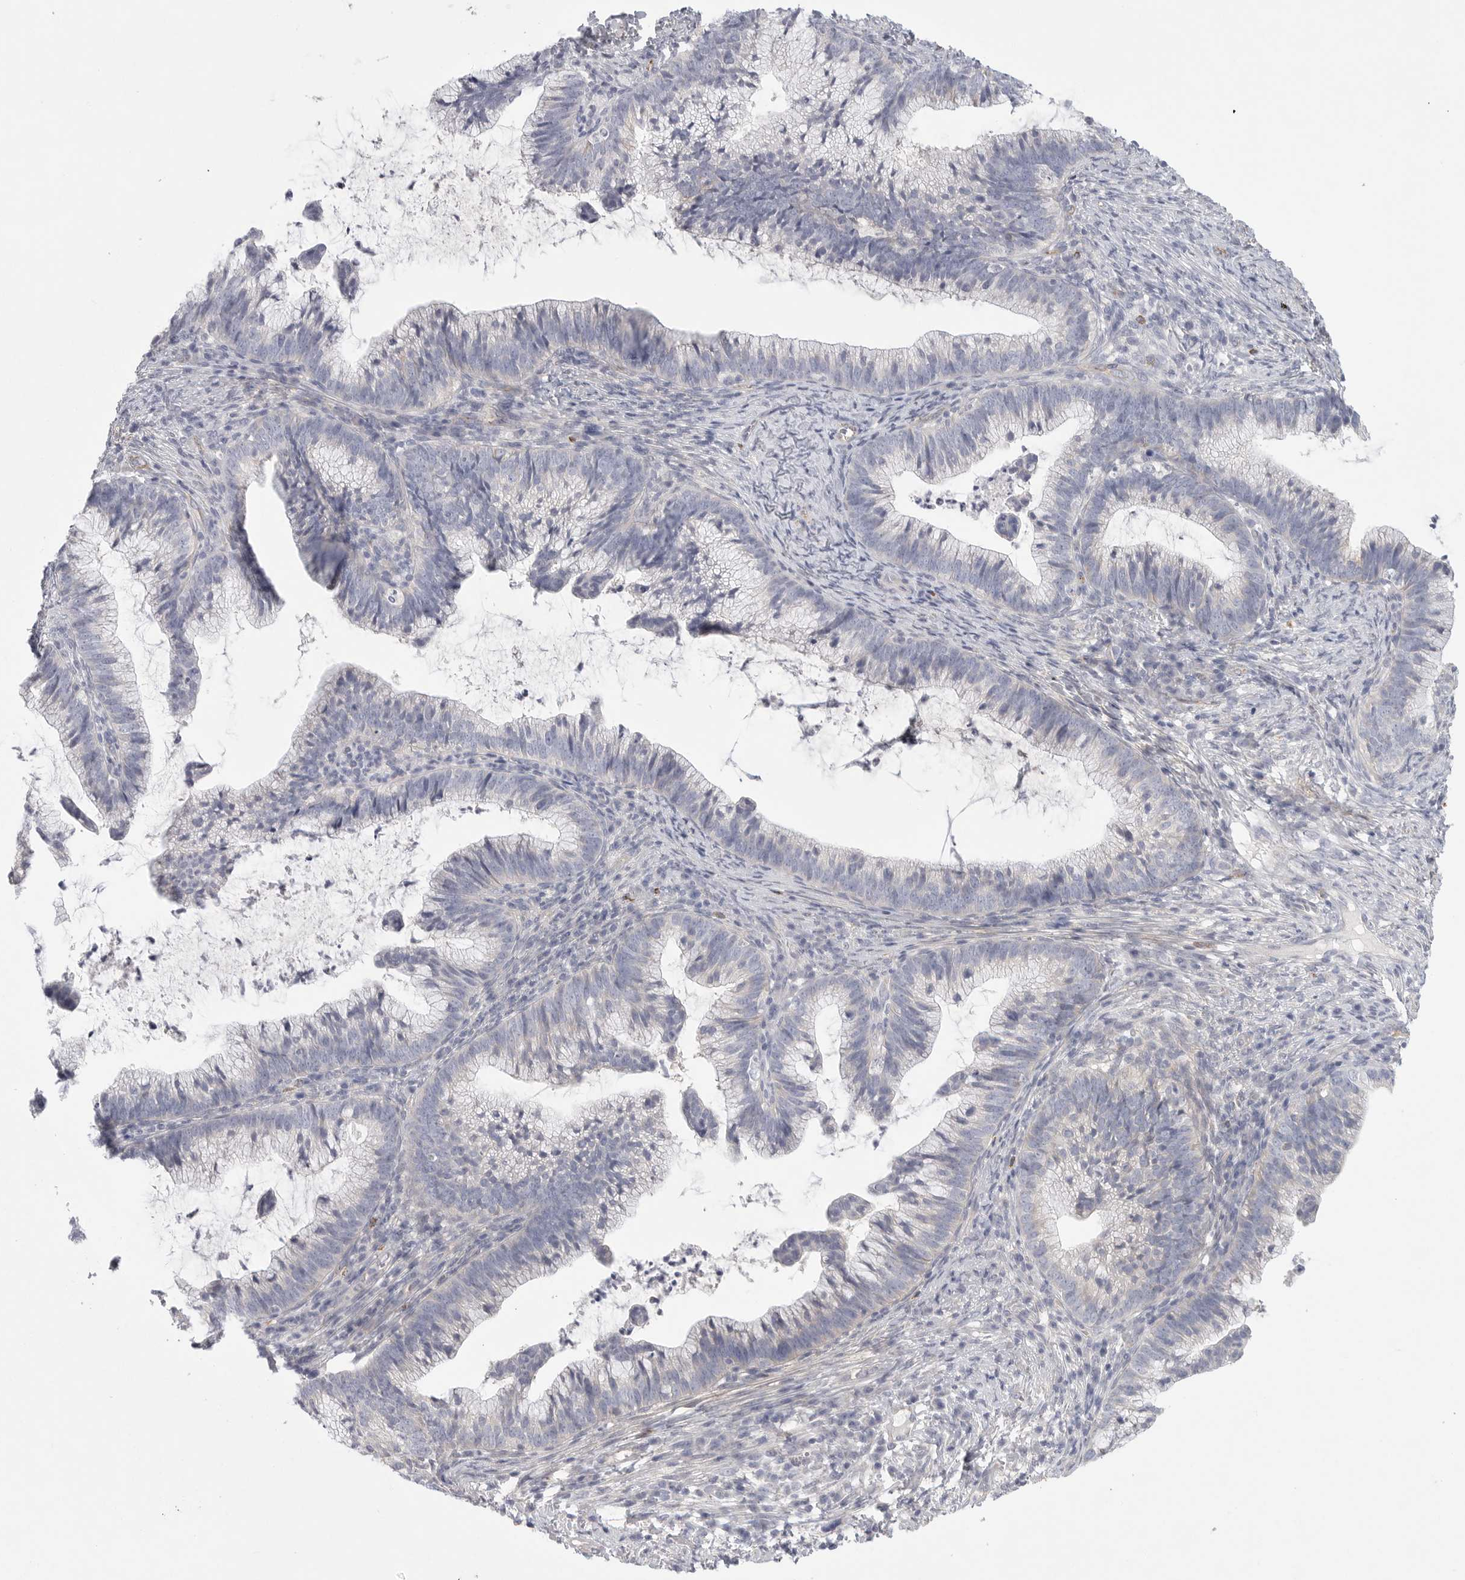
{"staining": {"intensity": "negative", "quantity": "none", "location": "none"}, "tissue": "cervical cancer", "cell_type": "Tumor cells", "image_type": "cancer", "snomed": [{"axis": "morphology", "description": "Adenocarcinoma, NOS"}, {"axis": "topography", "description": "Cervix"}], "caption": "This is a photomicrograph of immunohistochemistry (IHC) staining of adenocarcinoma (cervical), which shows no positivity in tumor cells.", "gene": "ELP3", "patient": {"sex": "female", "age": 36}}